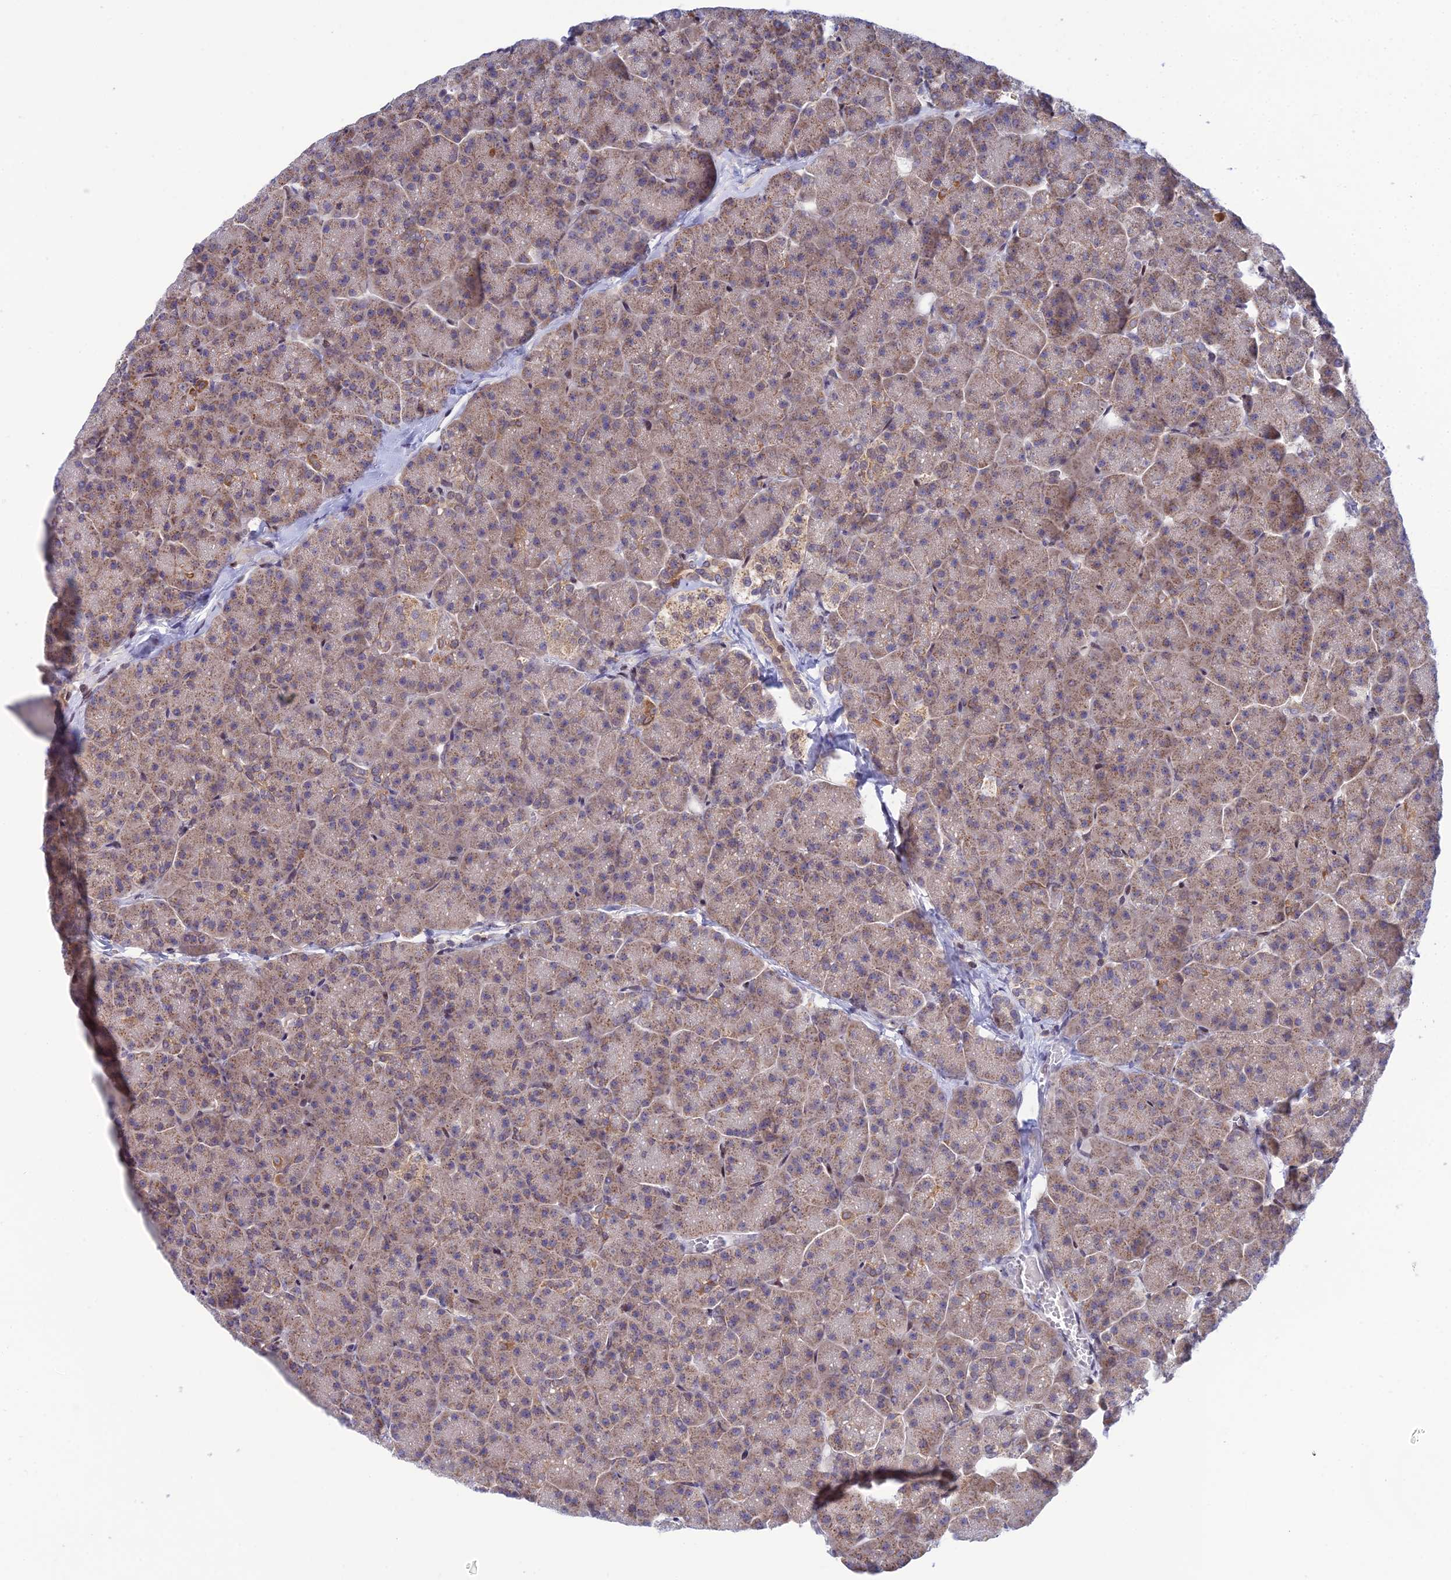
{"staining": {"intensity": "moderate", "quantity": ">75%", "location": "cytoplasmic/membranous"}, "tissue": "pancreas", "cell_type": "Exocrine glandular cells", "image_type": "normal", "snomed": [{"axis": "morphology", "description": "Normal tissue, NOS"}, {"axis": "topography", "description": "Pancreas"}, {"axis": "topography", "description": "Peripheral nerve tissue"}], "caption": "High-power microscopy captured an immunohistochemistry micrograph of unremarkable pancreas, revealing moderate cytoplasmic/membranous positivity in about >75% of exocrine glandular cells.", "gene": "ELOA2", "patient": {"sex": "male", "age": 54}}